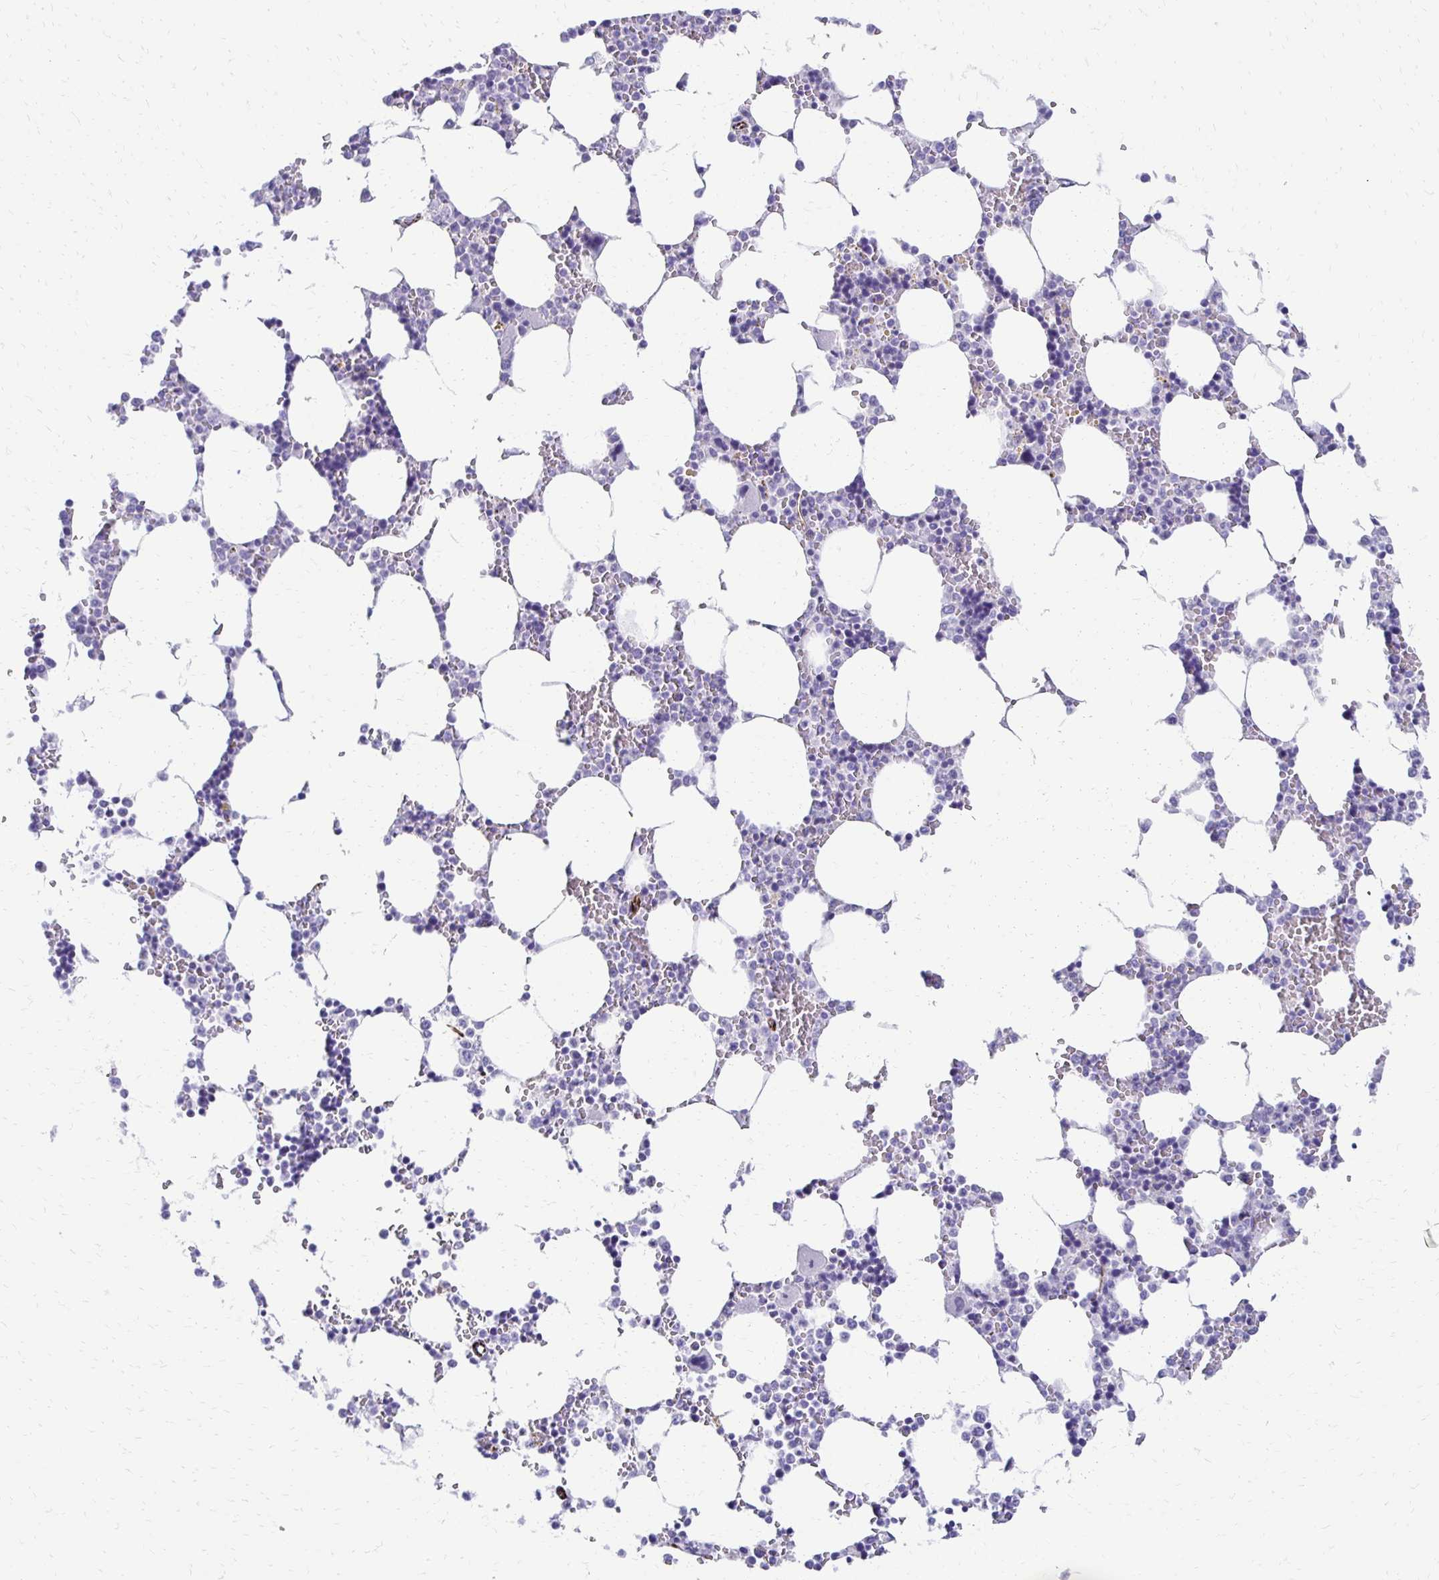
{"staining": {"intensity": "negative", "quantity": "none", "location": "none"}, "tissue": "bone marrow", "cell_type": "Hematopoietic cells", "image_type": "normal", "snomed": [{"axis": "morphology", "description": "Normal tissue, NOS"}, {"axis": "topography", "description": "Bone marrow"}], "caption": "This is an immunohistochemistry (IHC) histopathology image of normal bone marrow. There is no staining in hematopoietic cells.", "gene": "TMEM54", "patient": {"sex": "male", "age": 64}}